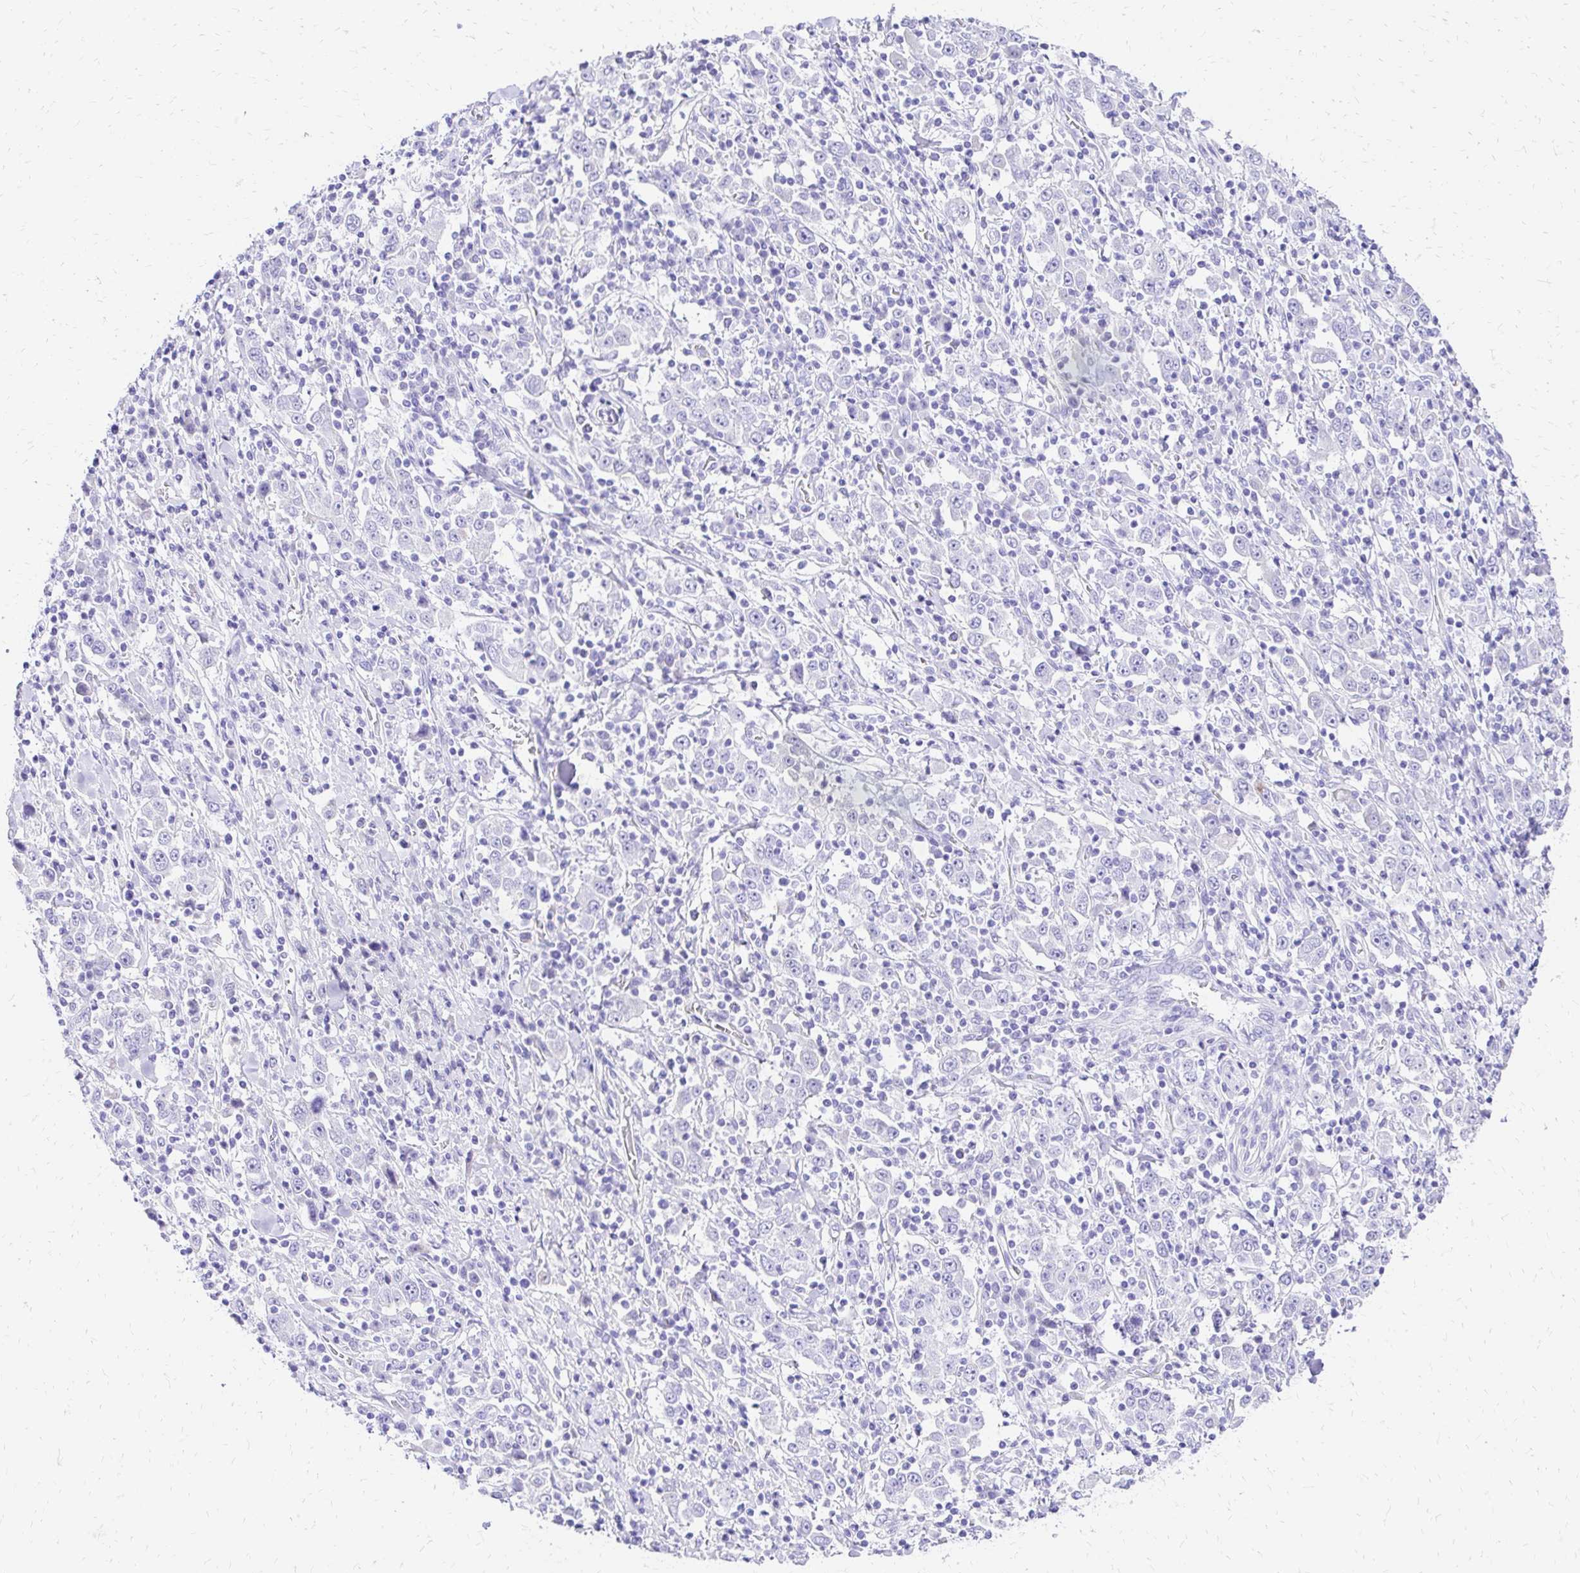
{"staining": {"intensity": "negative", "quantity": "none", "location": "none"}, "tissue": "stomach cancer", "cell_type": "Tumor cells", "image_type": "cancer", "snomed": [{"axis": "morphology", "description": "Normal tissue, NOS"}, {"axis": "morphology", "description": "Adenocarcinoma, NOS"}, {"axis": "topography", "description": "Stomach, upper"}, {"axis": "topography", "description": "Stomach"}], "caption": "A micrograph of adenocarcinoma (stomach) stained for a protein exhibits no brown staining in tumor cells.", "gene": "S100G", "patient": {"sex": "male", "age": 59}}